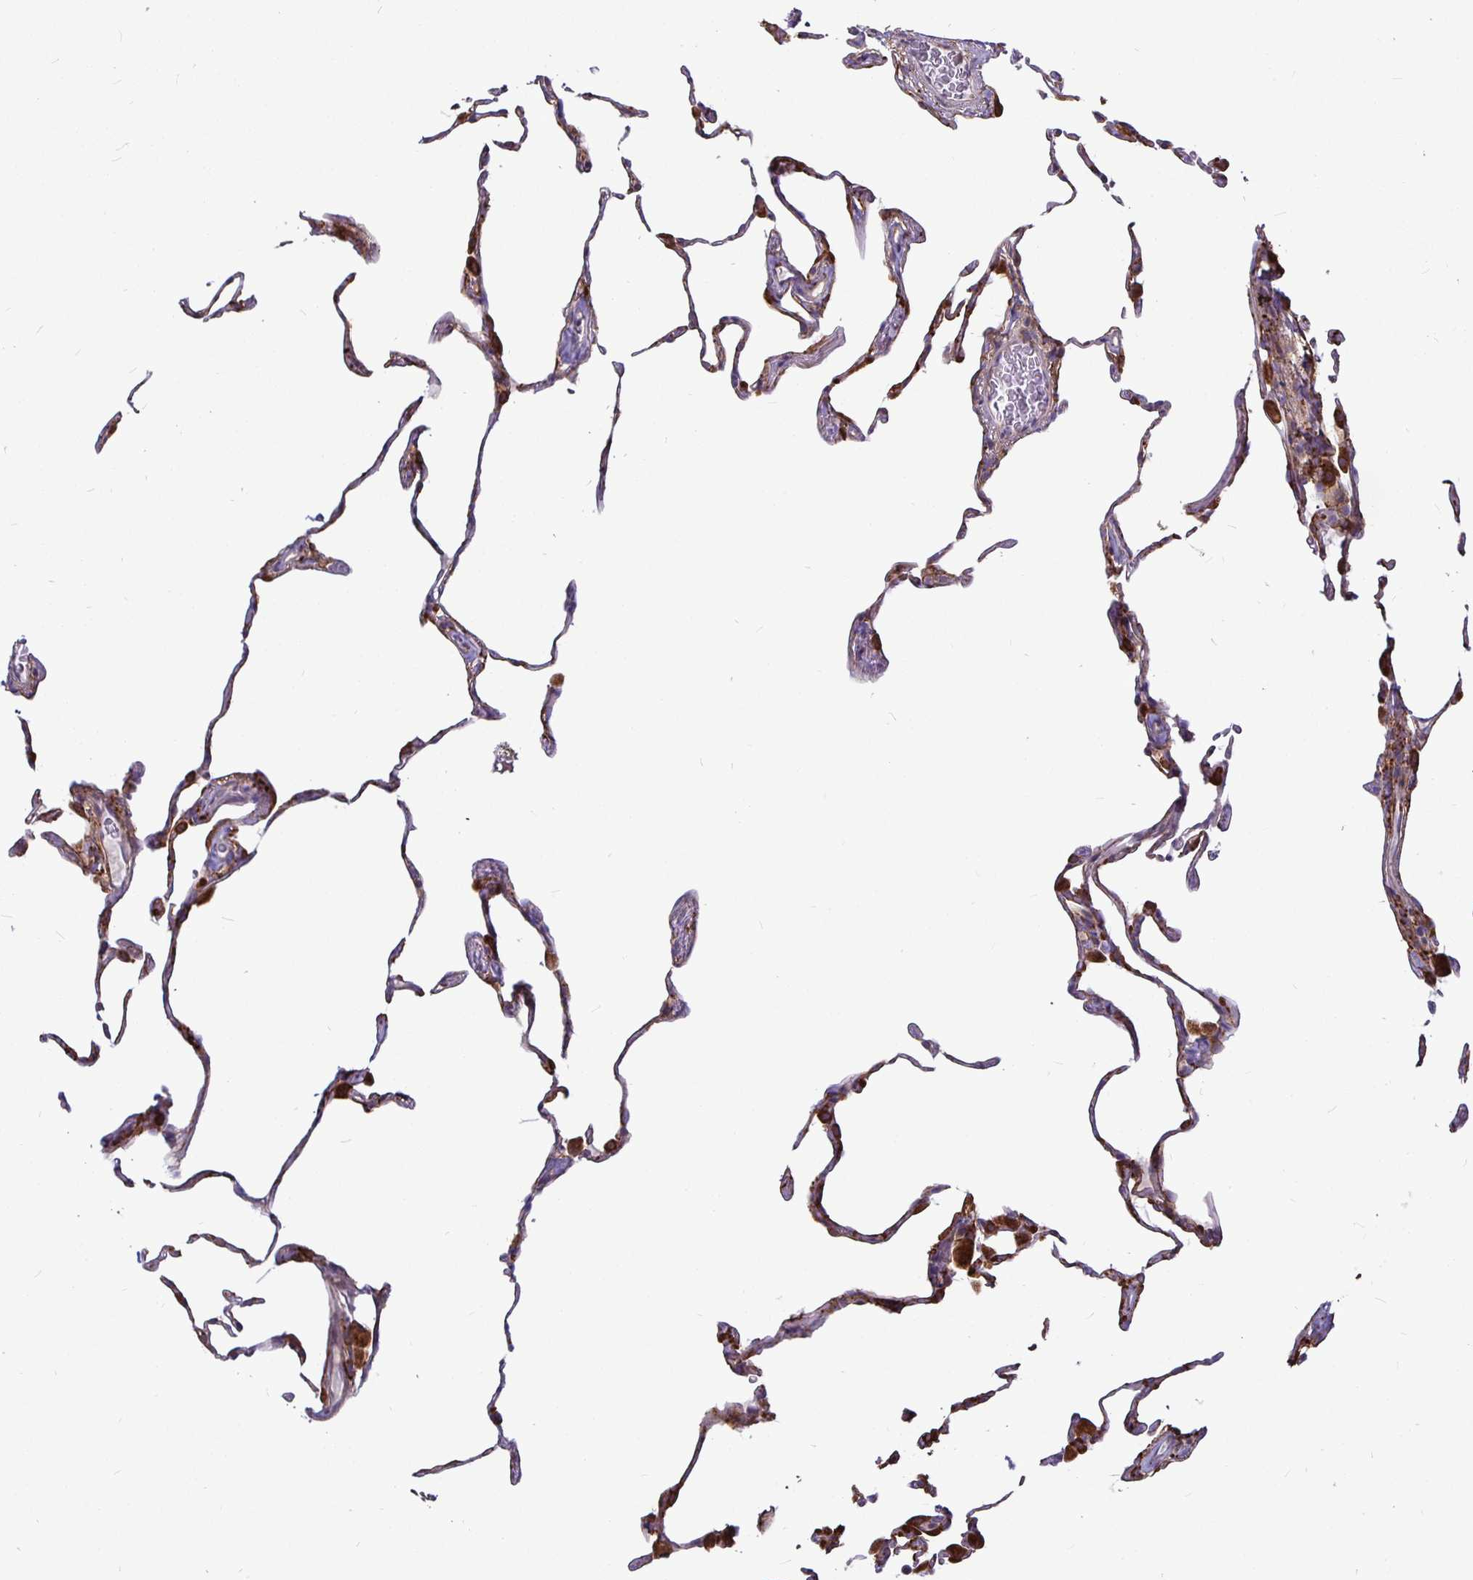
{"staining": {"intensity": "moderate", "quantity": "25%-75%", "location": "cytoplasmic/membranous"}, "tissue": "lung", "cell_type": "Alveolar cells", "image_type": "normal", "snomed": [{"axis": "morphology", "description": "Normal tissue, NOS"}, {"axis": "topography", "description": "Lung"}], "caption": "Moderate cytoplasmic/membranous positivity for a protein is seen in approximately 25%-75% of alveolar cells of unremarkable lung using immunohistochemistry.", "gene": "P4HA2", "patient": {"sex": "female", "age": 57}}